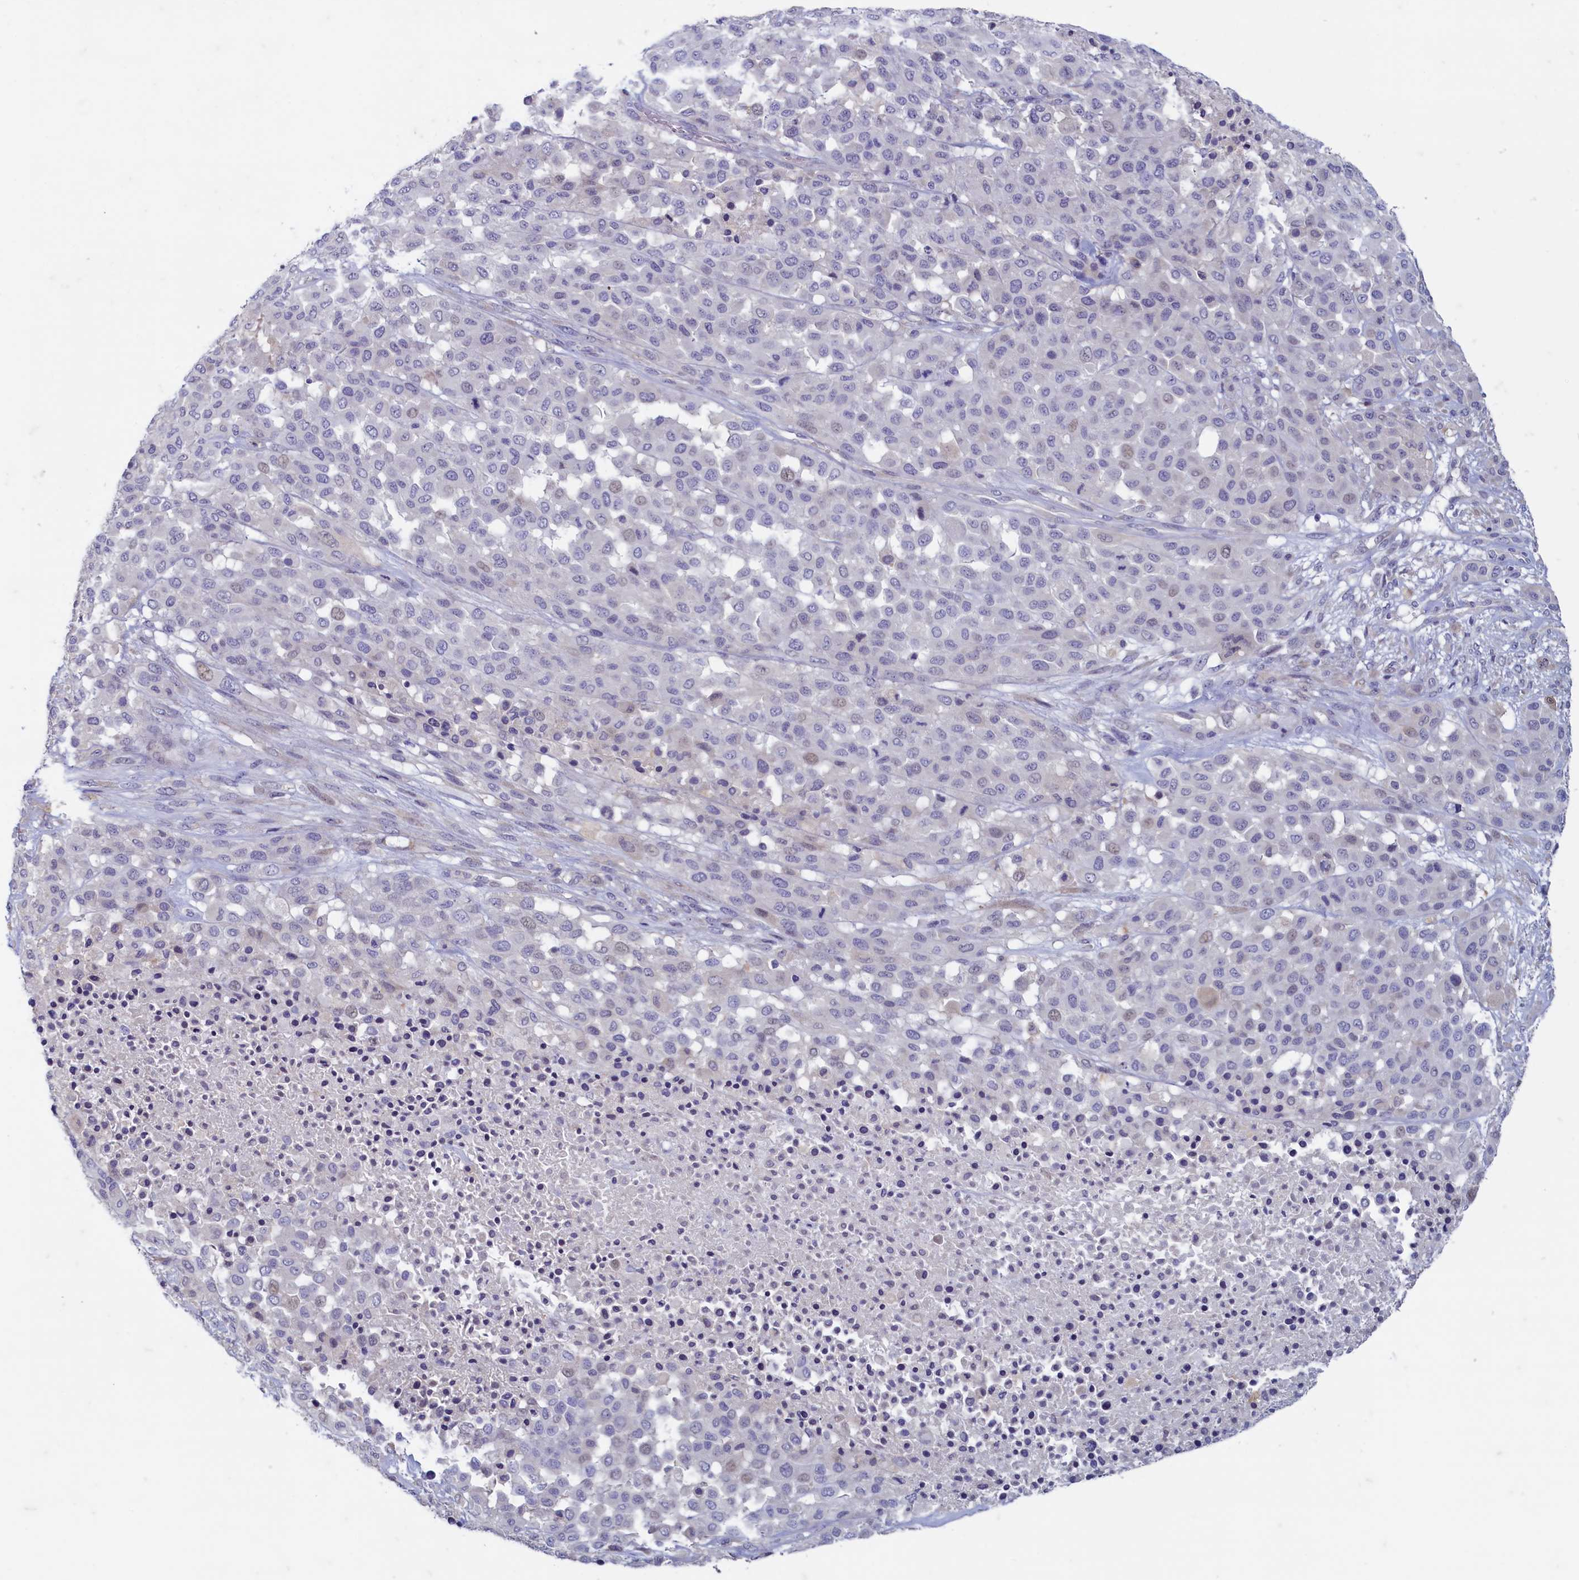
{"staining": {"intensity": "weak", "quantity": "<25%", "location": "cytoplasmic/membranous,nuclear"}, "tissue": "melanoma", "cell_type": "Tumor cells", "image_type": "cancer", "snomed": [{"axis": "morphology", "description": "Malignant melanoma, Metastatic site"}, {"axis": "topography", "description": "Skin"}], "caption": "The immunohistochemistry (IHC) image has no significant positivity in tumor cells of malignant melanoma (metastatic site) tissue.", "gene": "MAP1LC3A", "patient": {"sex": "female", "age": 81}}